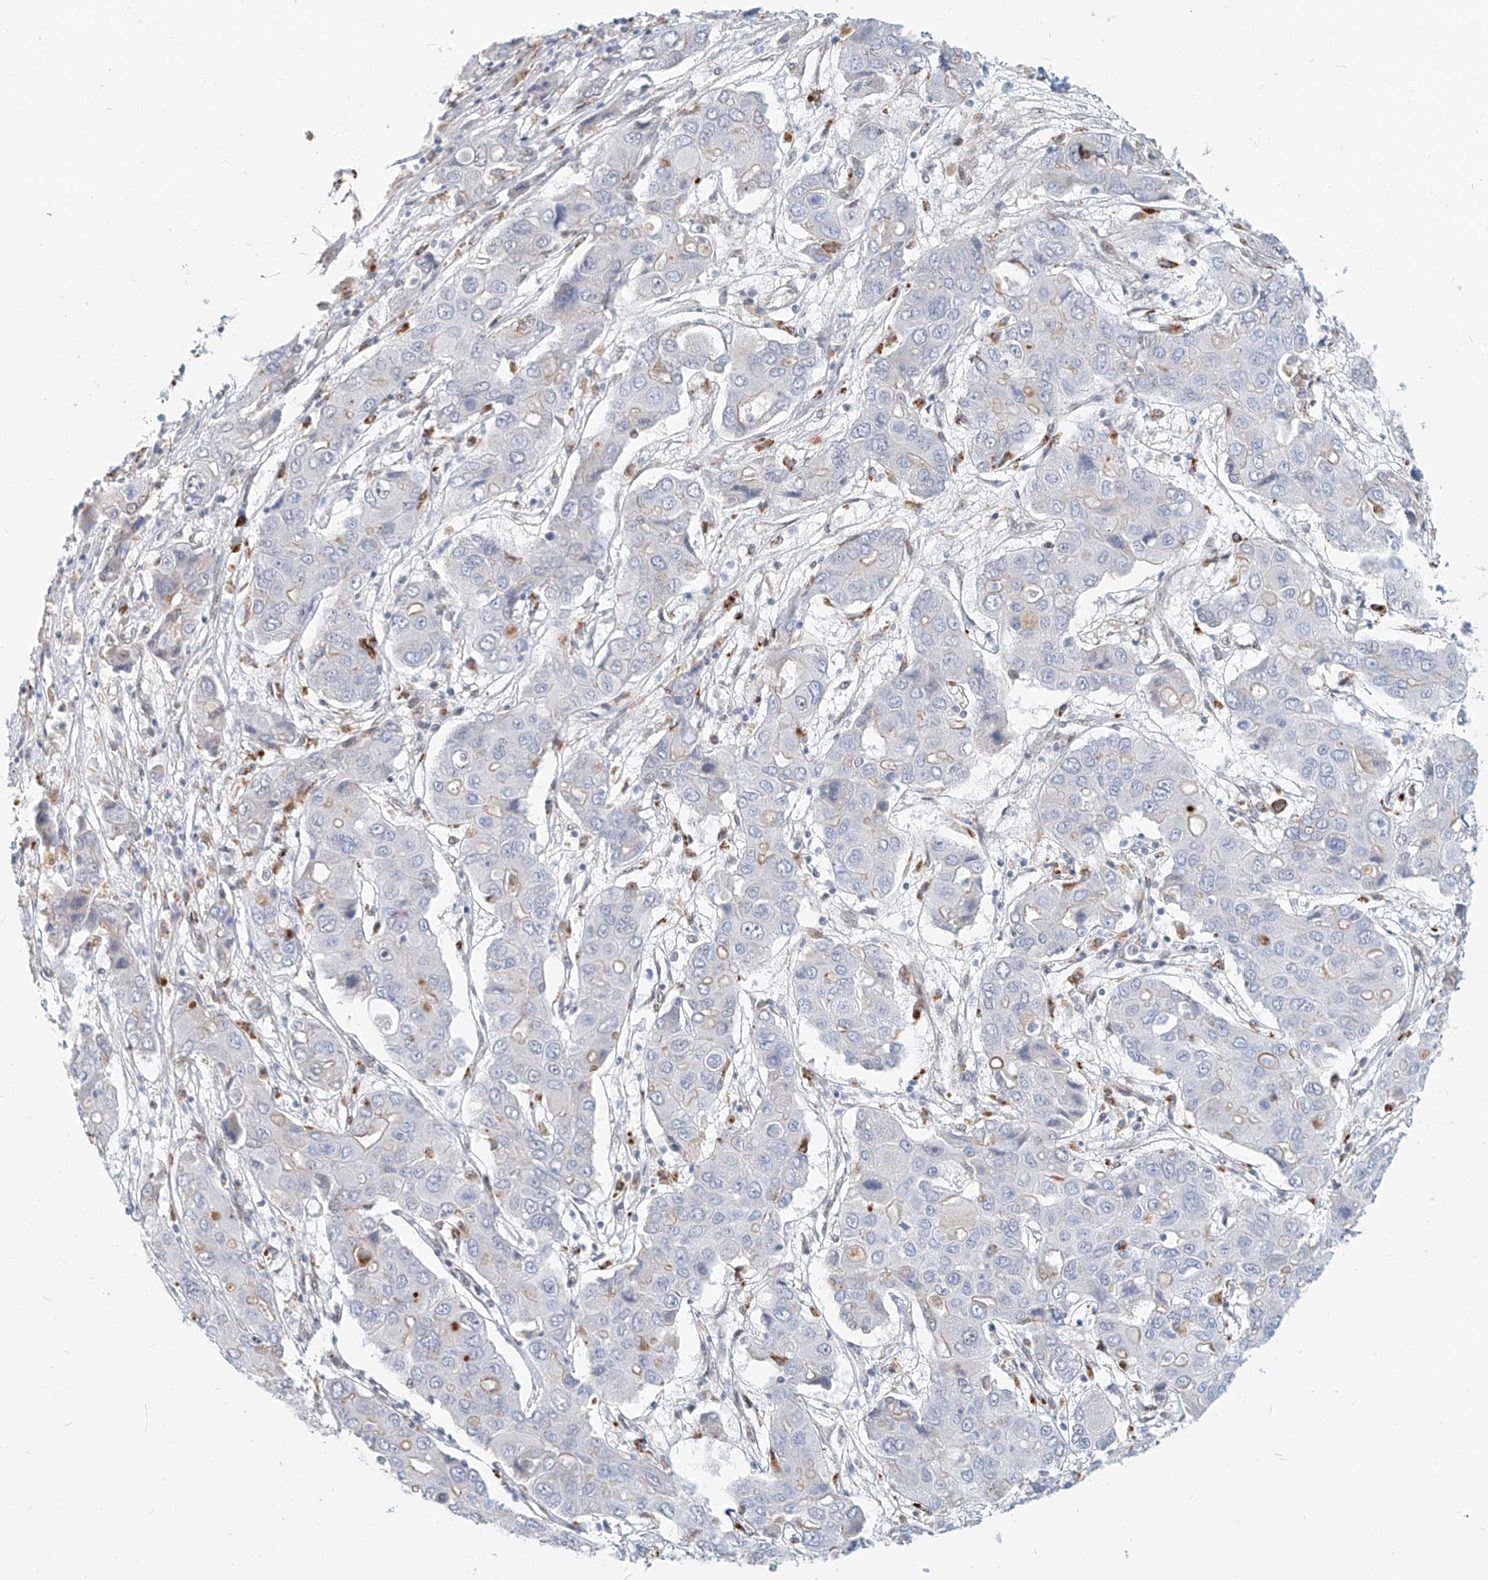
{"staining": {"intensity": "negative", "quantity": "none", "location": "none"}, "tissue": "liver cancer", "cell_type": "Tumor cells", "image_type": "cancer", "snomed": [{"axis": "morphology", "description": "Cholangiocarcinoma"}, {"axis": "topography", "description": "Liver"}], "caption": "The micrograph displays no significant staining in tumor cells of liver cancer.", "gene": "SASH1", "patient": {"sex": "male", "age": 67}}